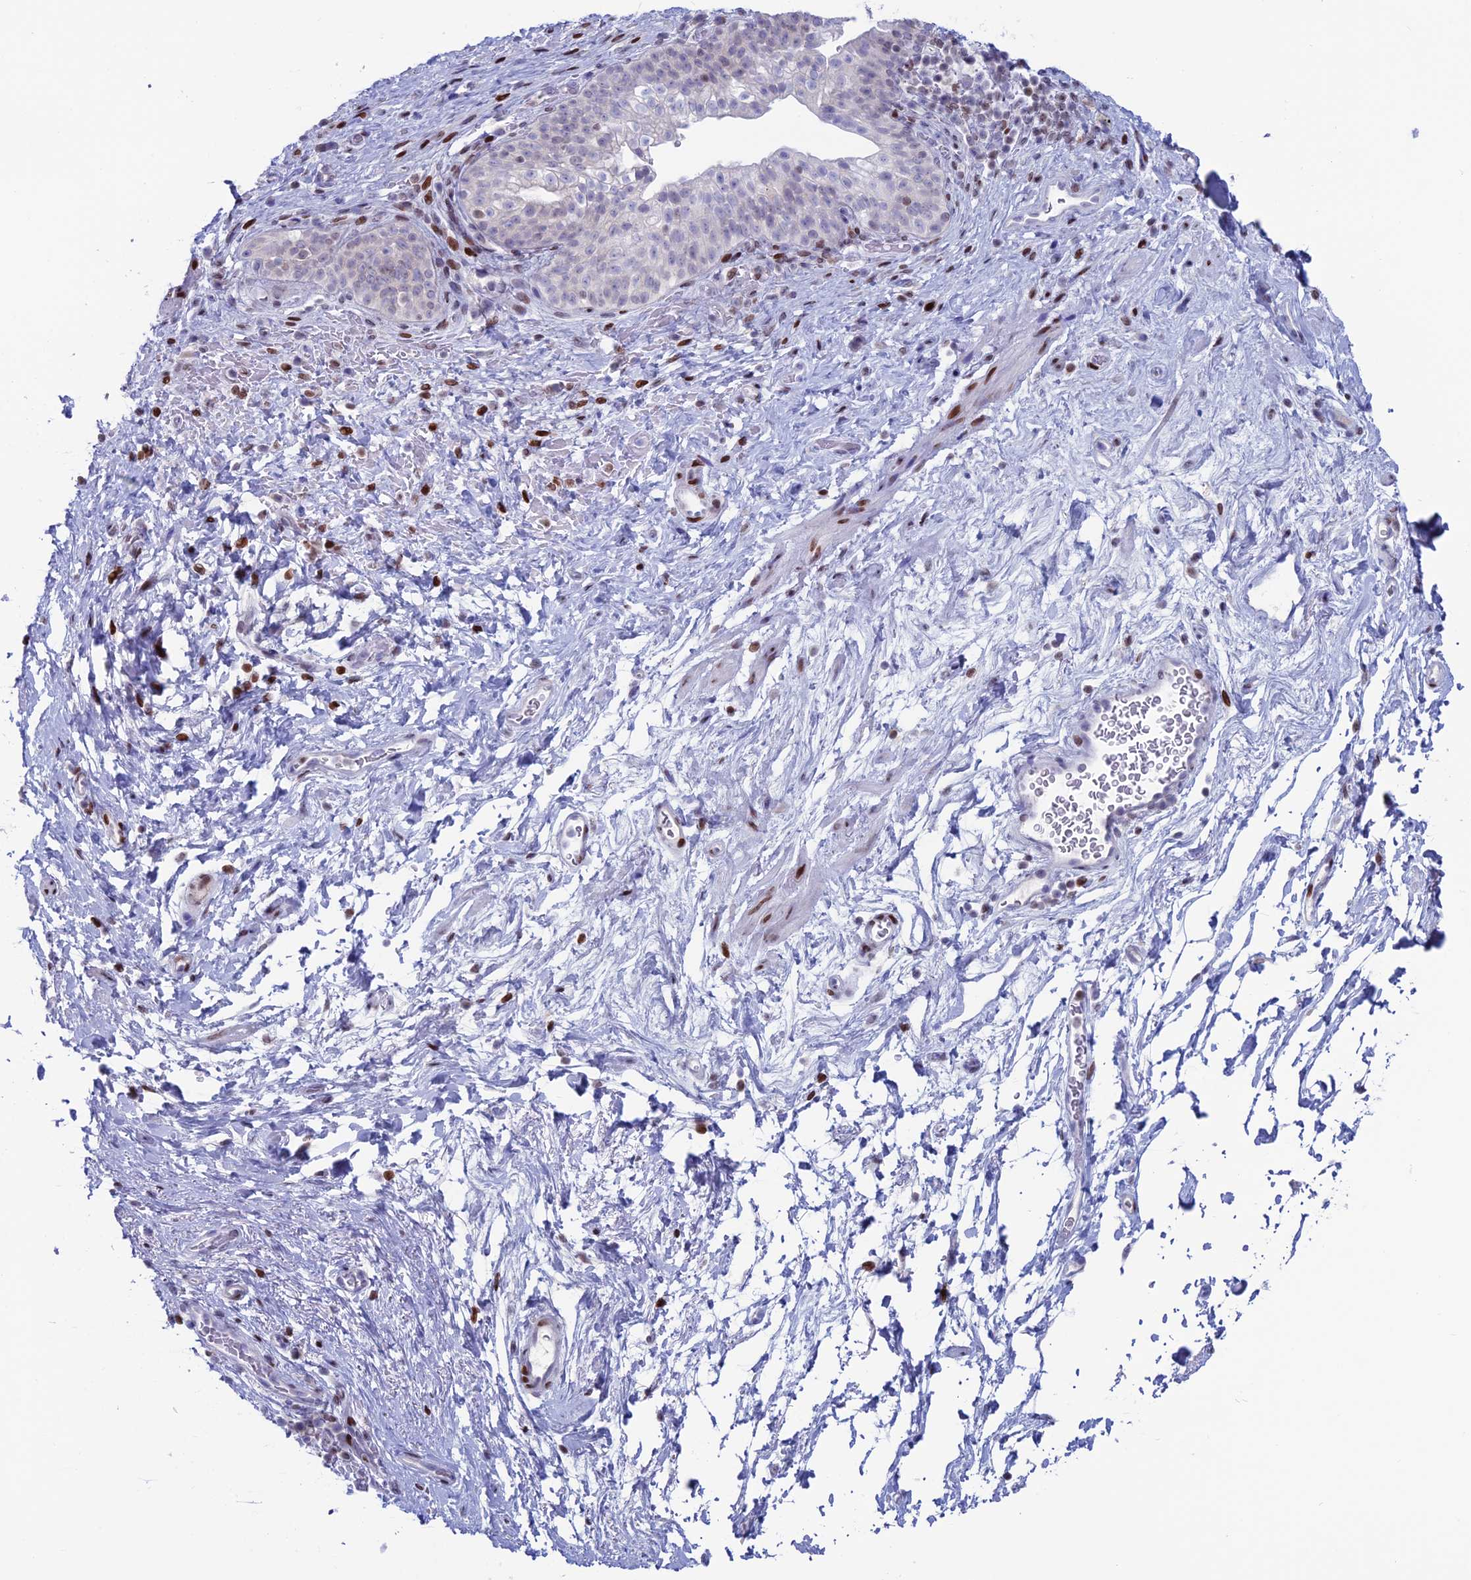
{"staining": {"intensity": "moderate", "quantity": "25%-75%", "location": "nuclear"}, "tissue": "smooth muscle", "cell_type": "Smooth muscle cells", "image_type": "normal", "snomed": [{"axis": "morphology", "description": "Normal tissue, NOS"}, {"axis": "topography", "description": "Smooth muscle"}, {"axis": "topography", "description": "Peripheral nerve tissue"}], "caption": "DAB (3,3'-diaminobenzidine) immunohistochemical staining of benign smooth muscle demonstrates moderate nuclear protein positivity in about 25%-75% of smooth muscle cells. The staining was performed using DAB (3,3'-diaminobenzidine) to visualize the protein expression in brown, while the nuclei were stained in blue with hematoxylin (Magnification: 20x).", "gene": "CERS6", "patient": {"sex": "male", "age": 69}}